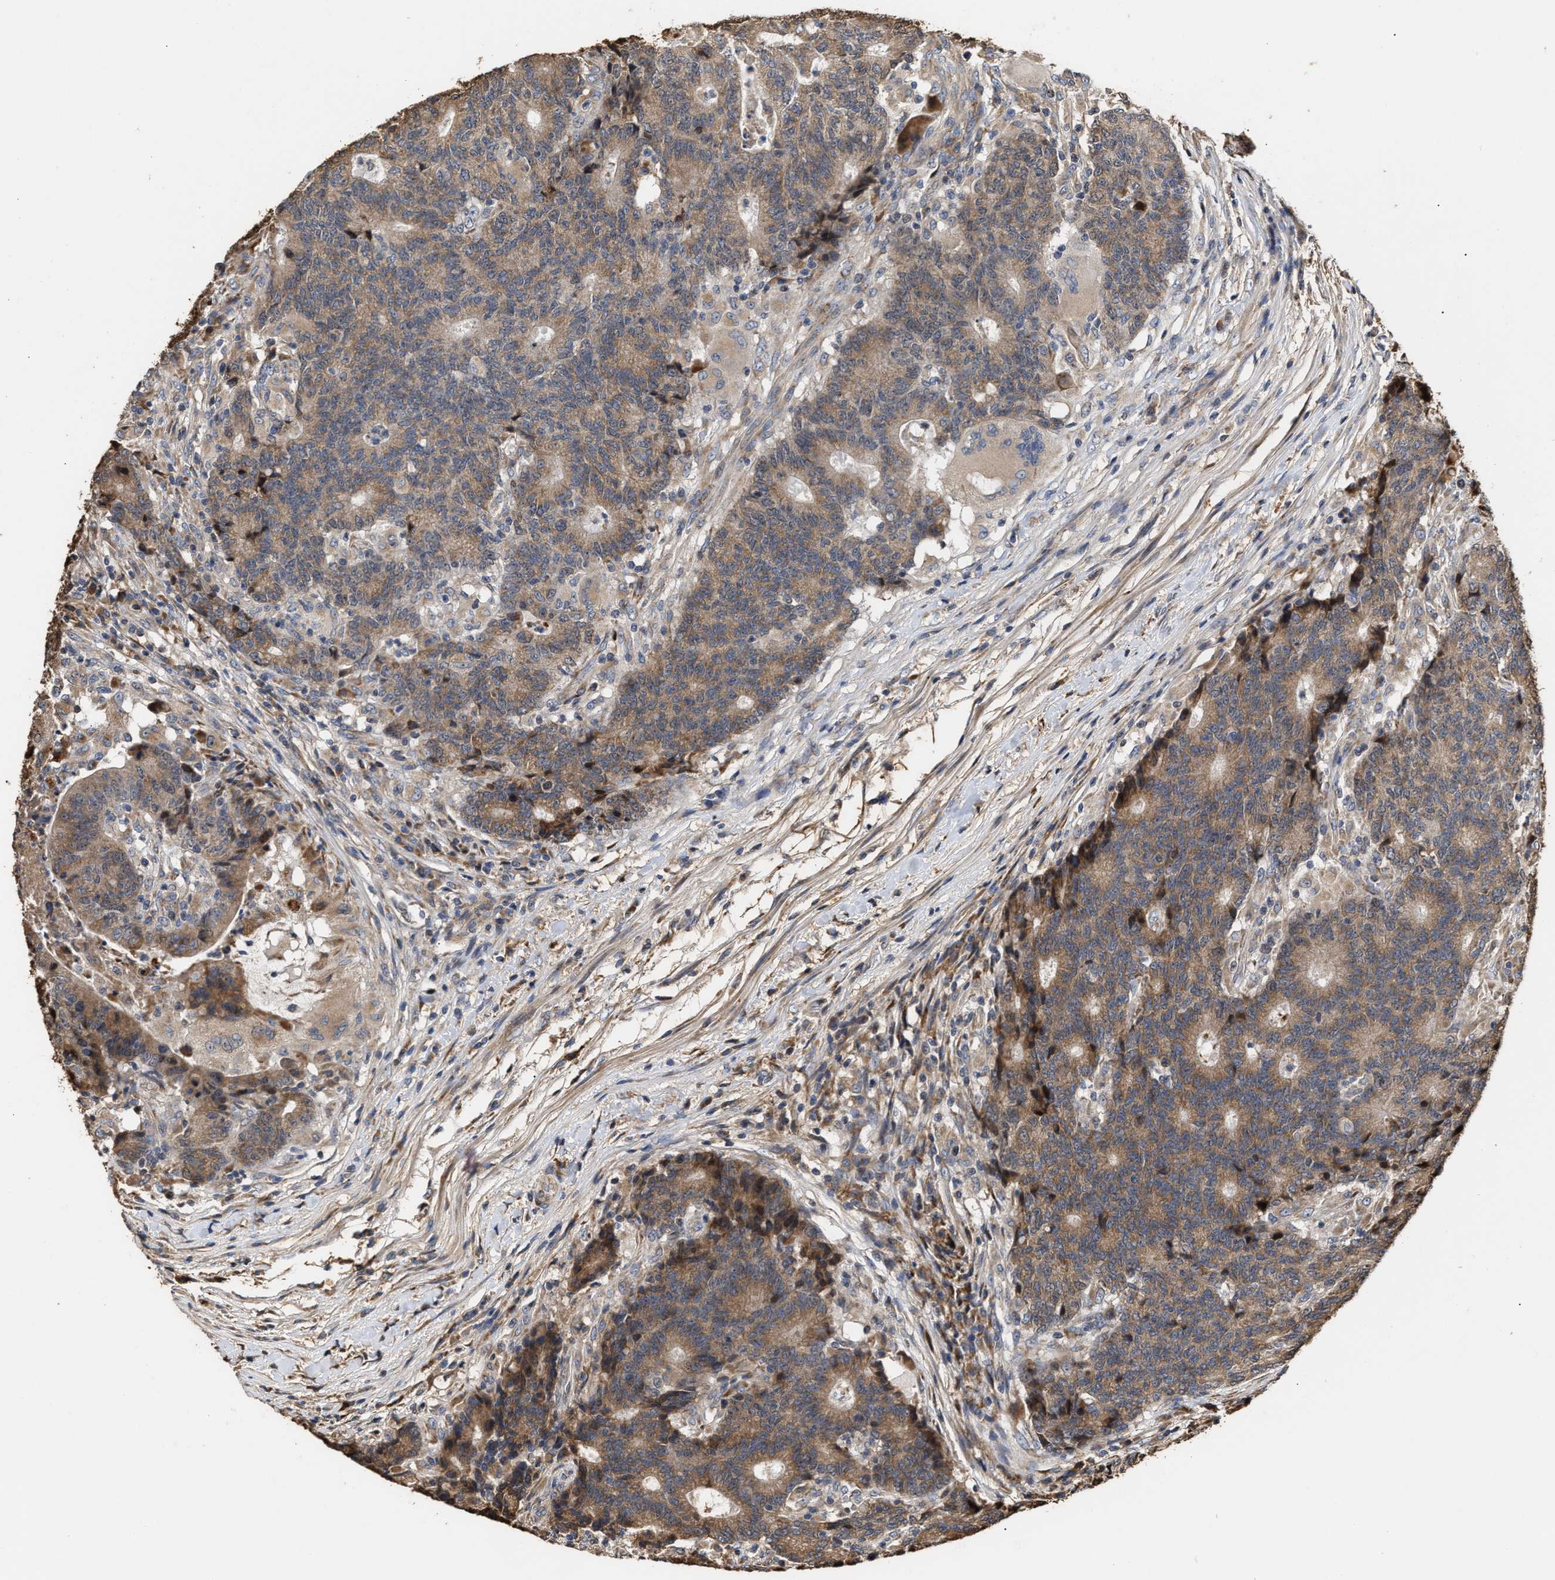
{"staining": {"intensity": "moderate", "quantity": ">75%", "location": "cytoplasmic/membranous"}, "tissue": "colorectal cancer", "cell_type": "Tumor cells", "image_type": "cancer", "snomed": [{"axis": "morphology", "description": "Normal tissue, NOS"}, {"axis": "morphology", "description": "Adenocarcinoma, NOS"}, {"axis": "topography", "description": "Colon"}], "caption": "Human colorectal cancer (adenocarcinoma) stained for a protein (brown) demonstrates moderate cytoplasmic/membranous positive staining in about >75% of tumor cells.", "gene": "GOSR1", "patient": {"sex": "female", "age": 75}}